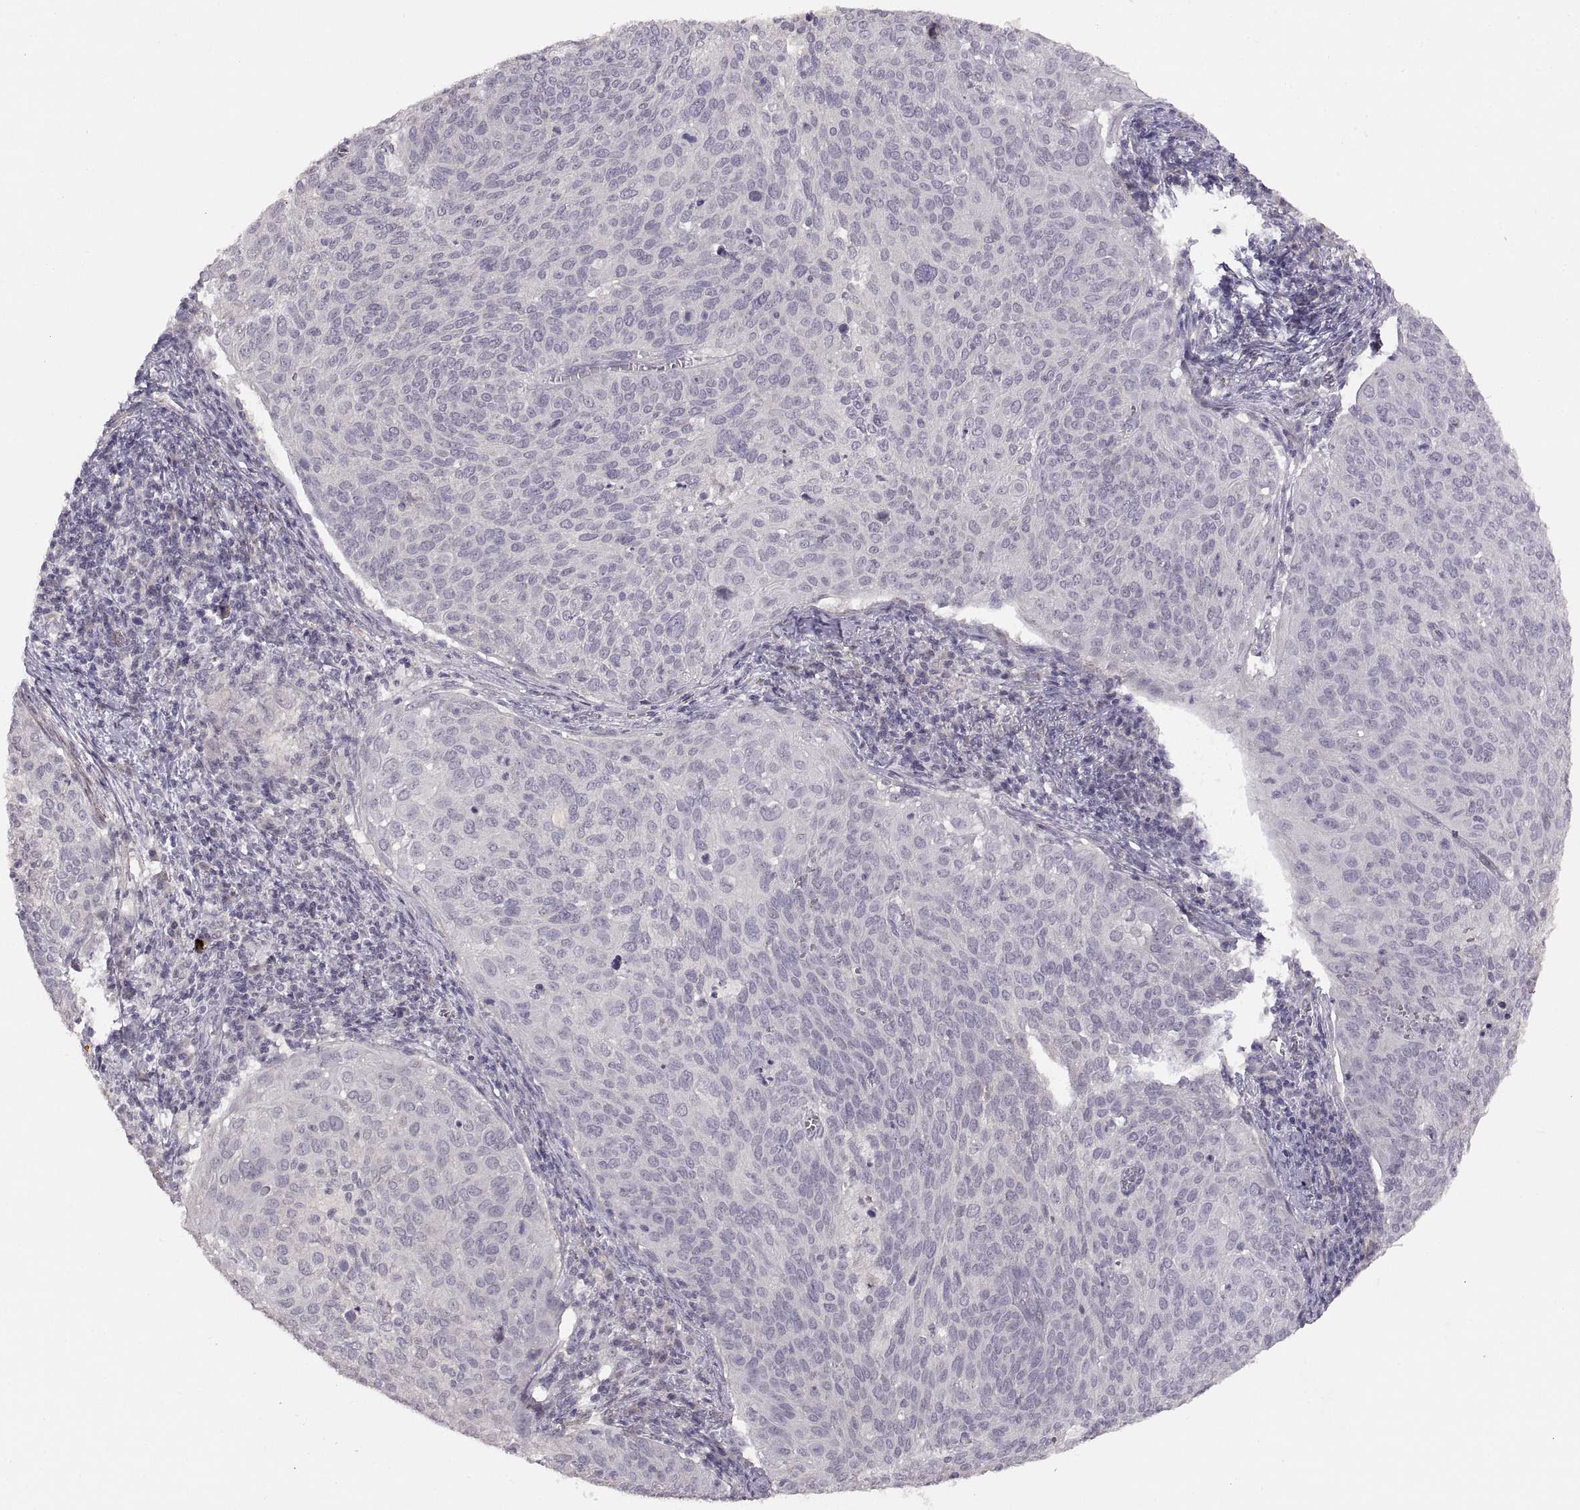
{"staining": {"intensity": "negative", "quantity": "none", "location": "none"}, "tissue": "cervical cancer", "cell_type": "Tumor cells", "image_type": "cancer", "snomed": [{"axis": "morphology", "description": "Squamous cell carcinoma, NOS"}, {"axis": "topography", "description": "Cervix"}], "caption": "Immunohistochemistry (IHC) photomicrograph of neoplastic tissue: human squamous cell carcinoma (cervical) stained with DAB (3,3'-diaminobenzidine) displays no significant protein staining in tumor cells.", "gene": "CDH2", "patient": {"sex": "female", "age": 39}}